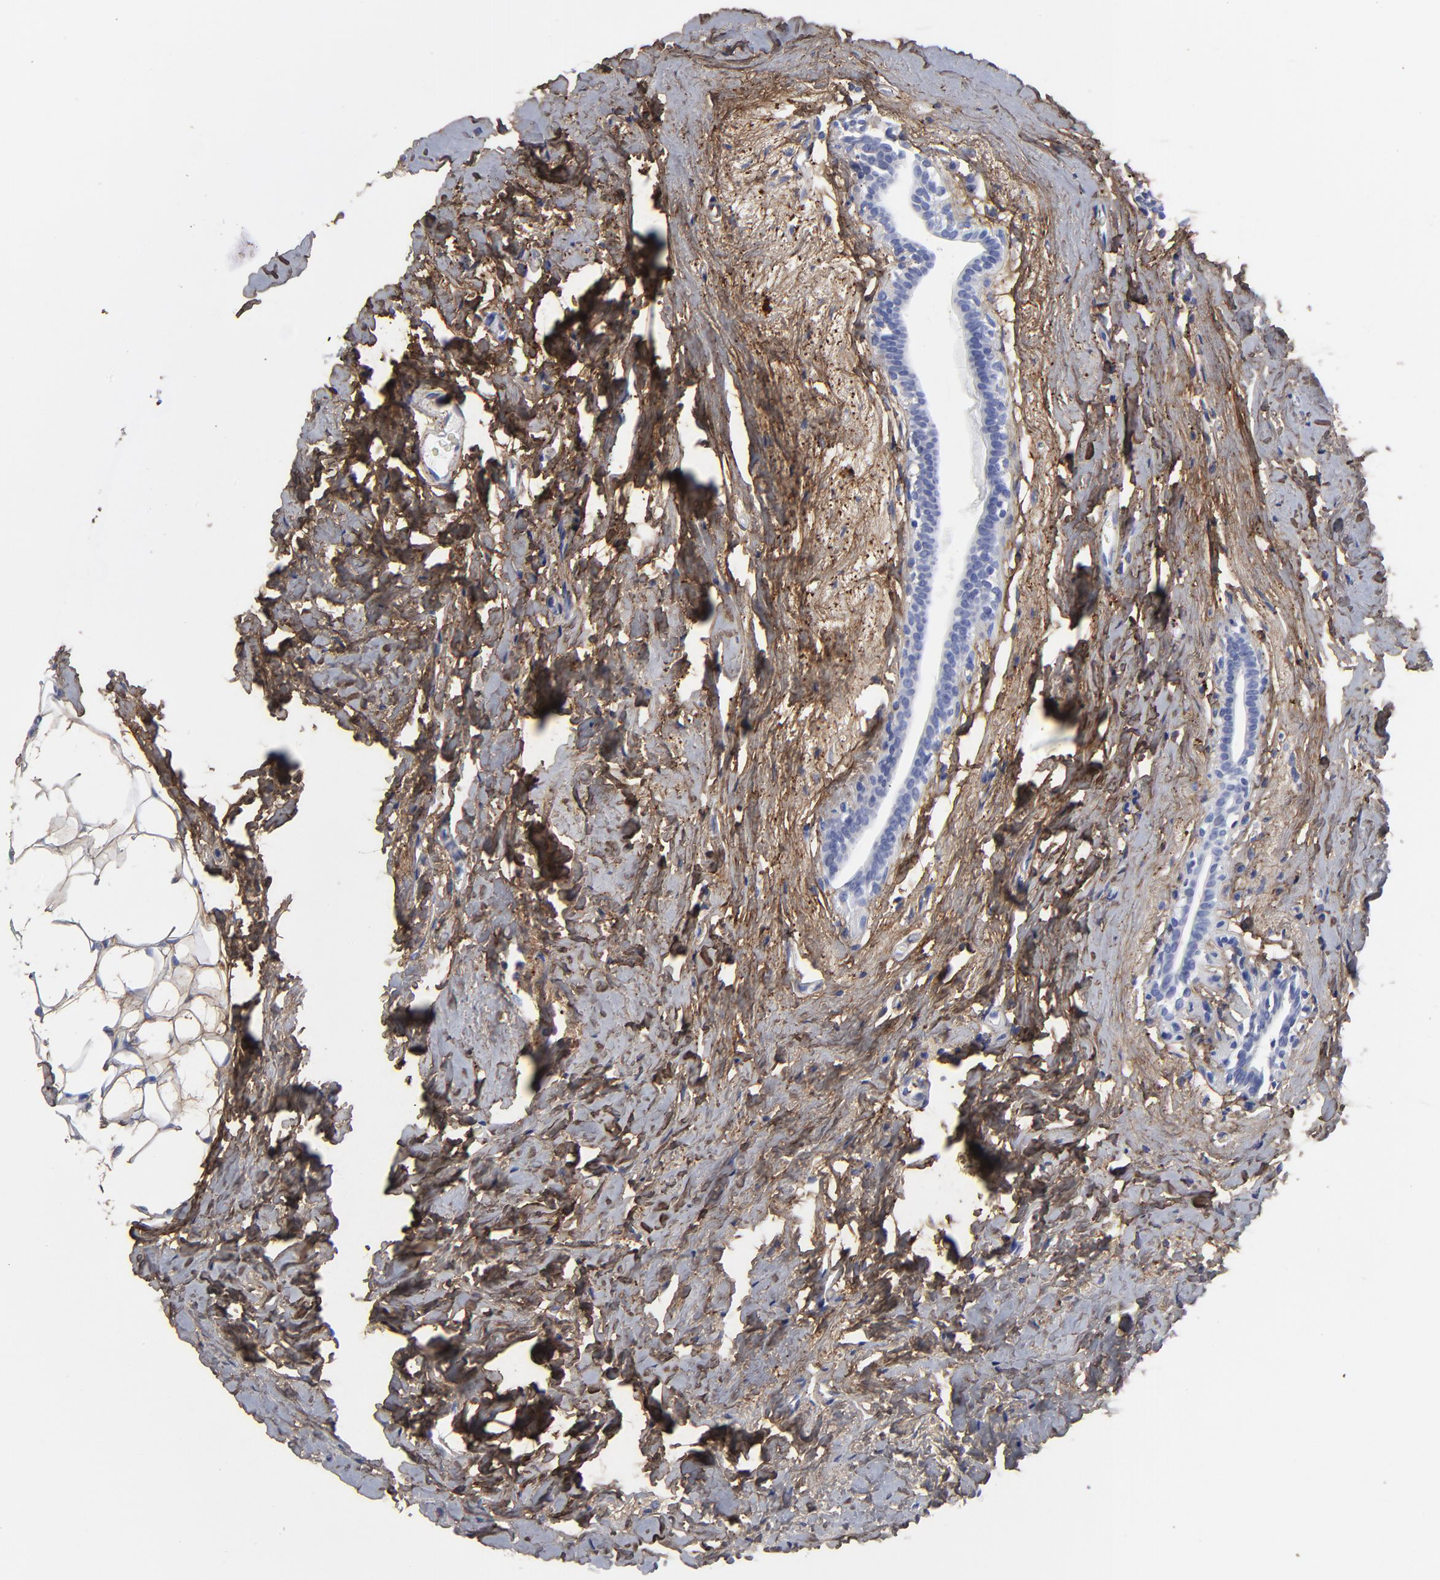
{"staining": {"intensity": "negative", "quantity": "none", "location": "none"}, "tissue": "breast cancer", "cell_type": "Tumor cells", "image_type": "cancer", "snomed": [{"axis": "morphology", "description": "Lobular carcinoma"}, {"axis": "topography", "description": "Breast"}], "caption": "High magnification brightfield microscopy of breast lobular carcinoma stained with DAB (3,3'-diaminobenzidine) (brown) and counterstained with hematoxylin (blue): tumor cells show no significant positivity. Nuclei are stained in blue.", "gene": "DCN", "patient": {"sex": "female", "age": 57}}